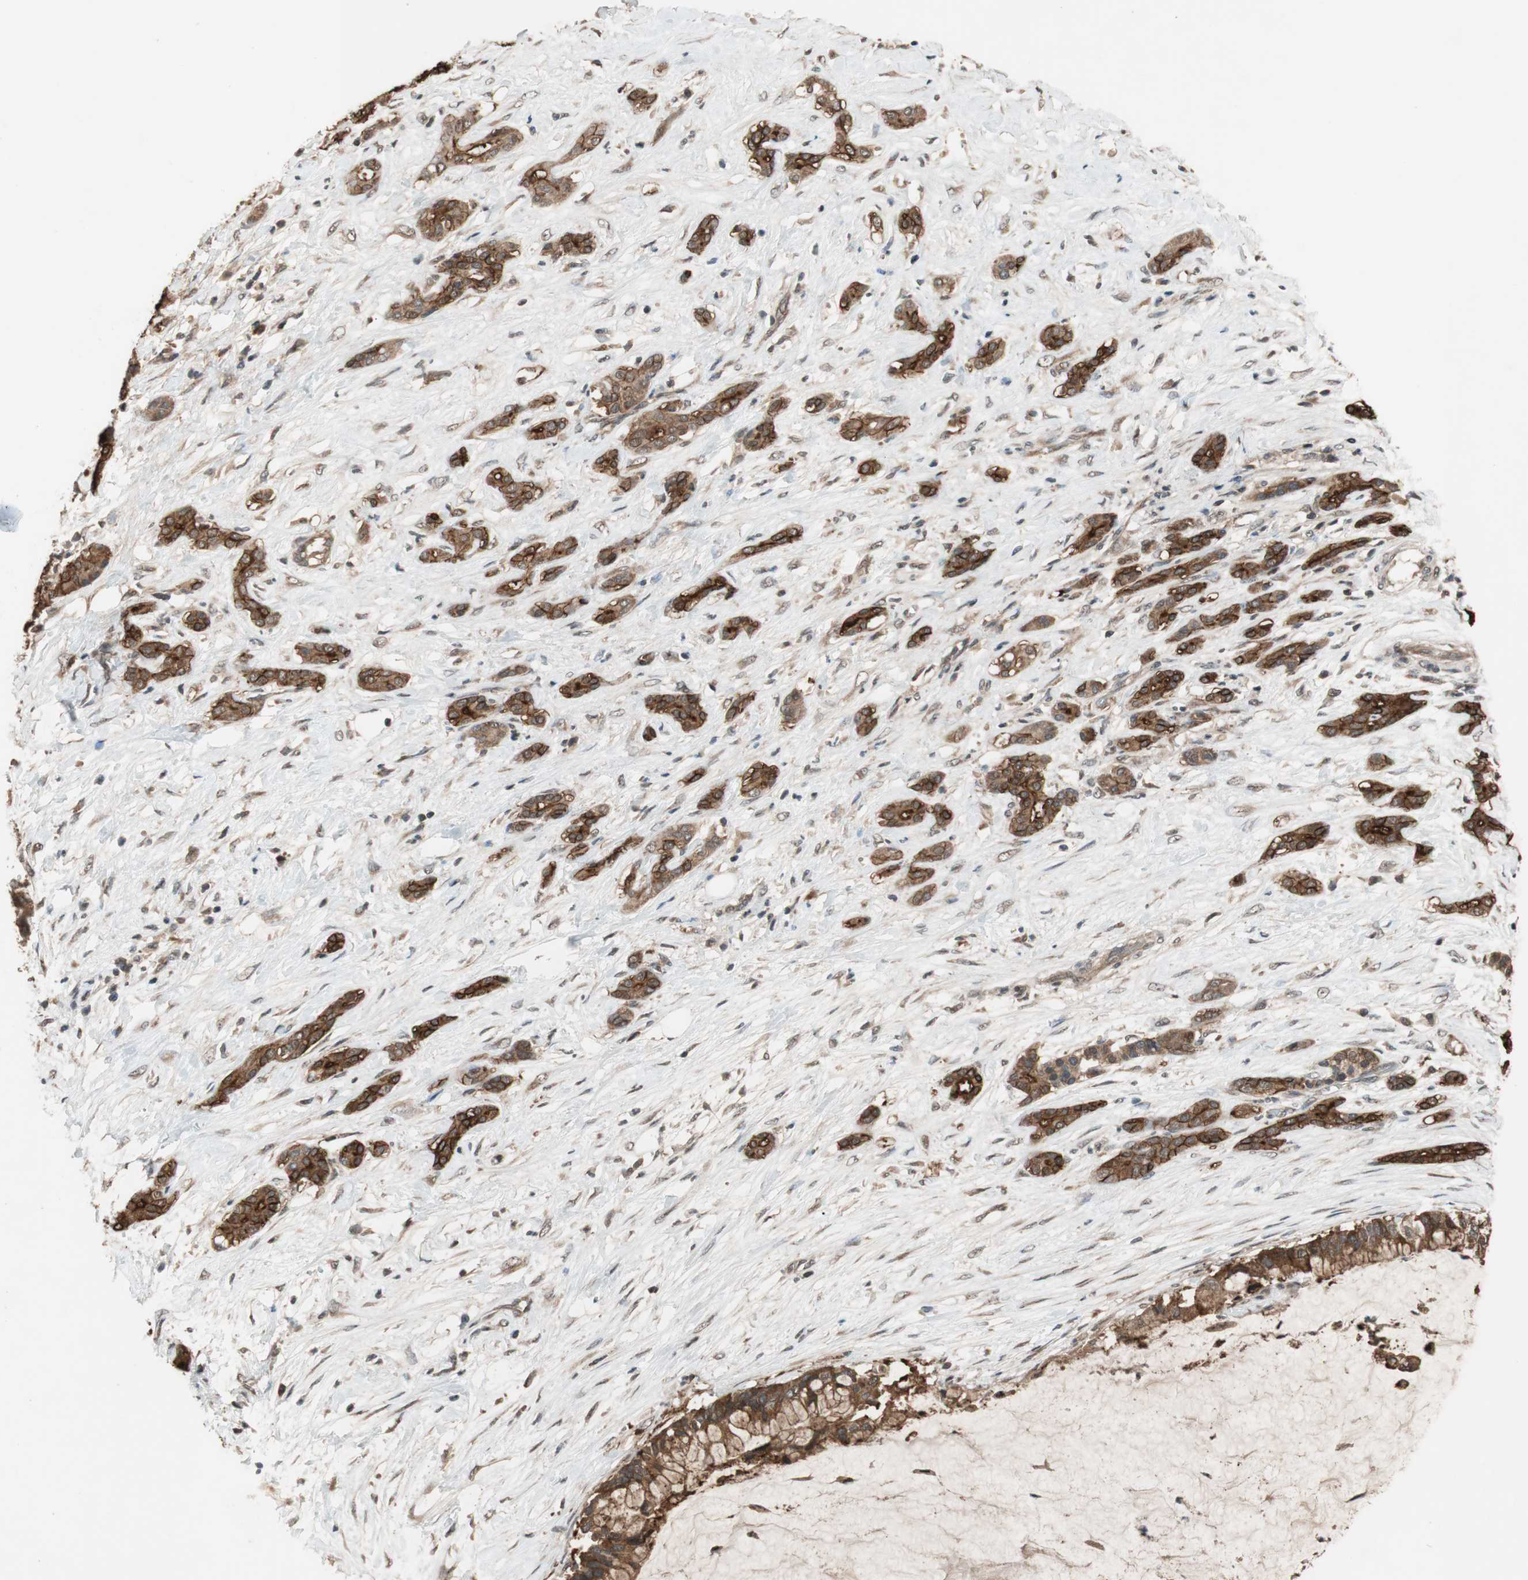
{"staining": {"intensity": "strong", "quantity": ">75%", "location": "cytoplasmic/membranous"}, "tissue": "pancreatic cancer", "cell_type": "Tumor cells", "image_type": "cancer", "snomed": [{"axis": "morphology", "description": "Adenocarcinoma, NOS"}, {"axis": "topography", "description": "Pancreas"}], "caption": "Protein staining of pancreatic cancer (adenocarcinoma) tissue demonstrates strong cytoplasmic/membranous positivity in about >75% of tumor cells.", "gene": "TMEM230", "patient": {"sex": "male", "age": 41}}